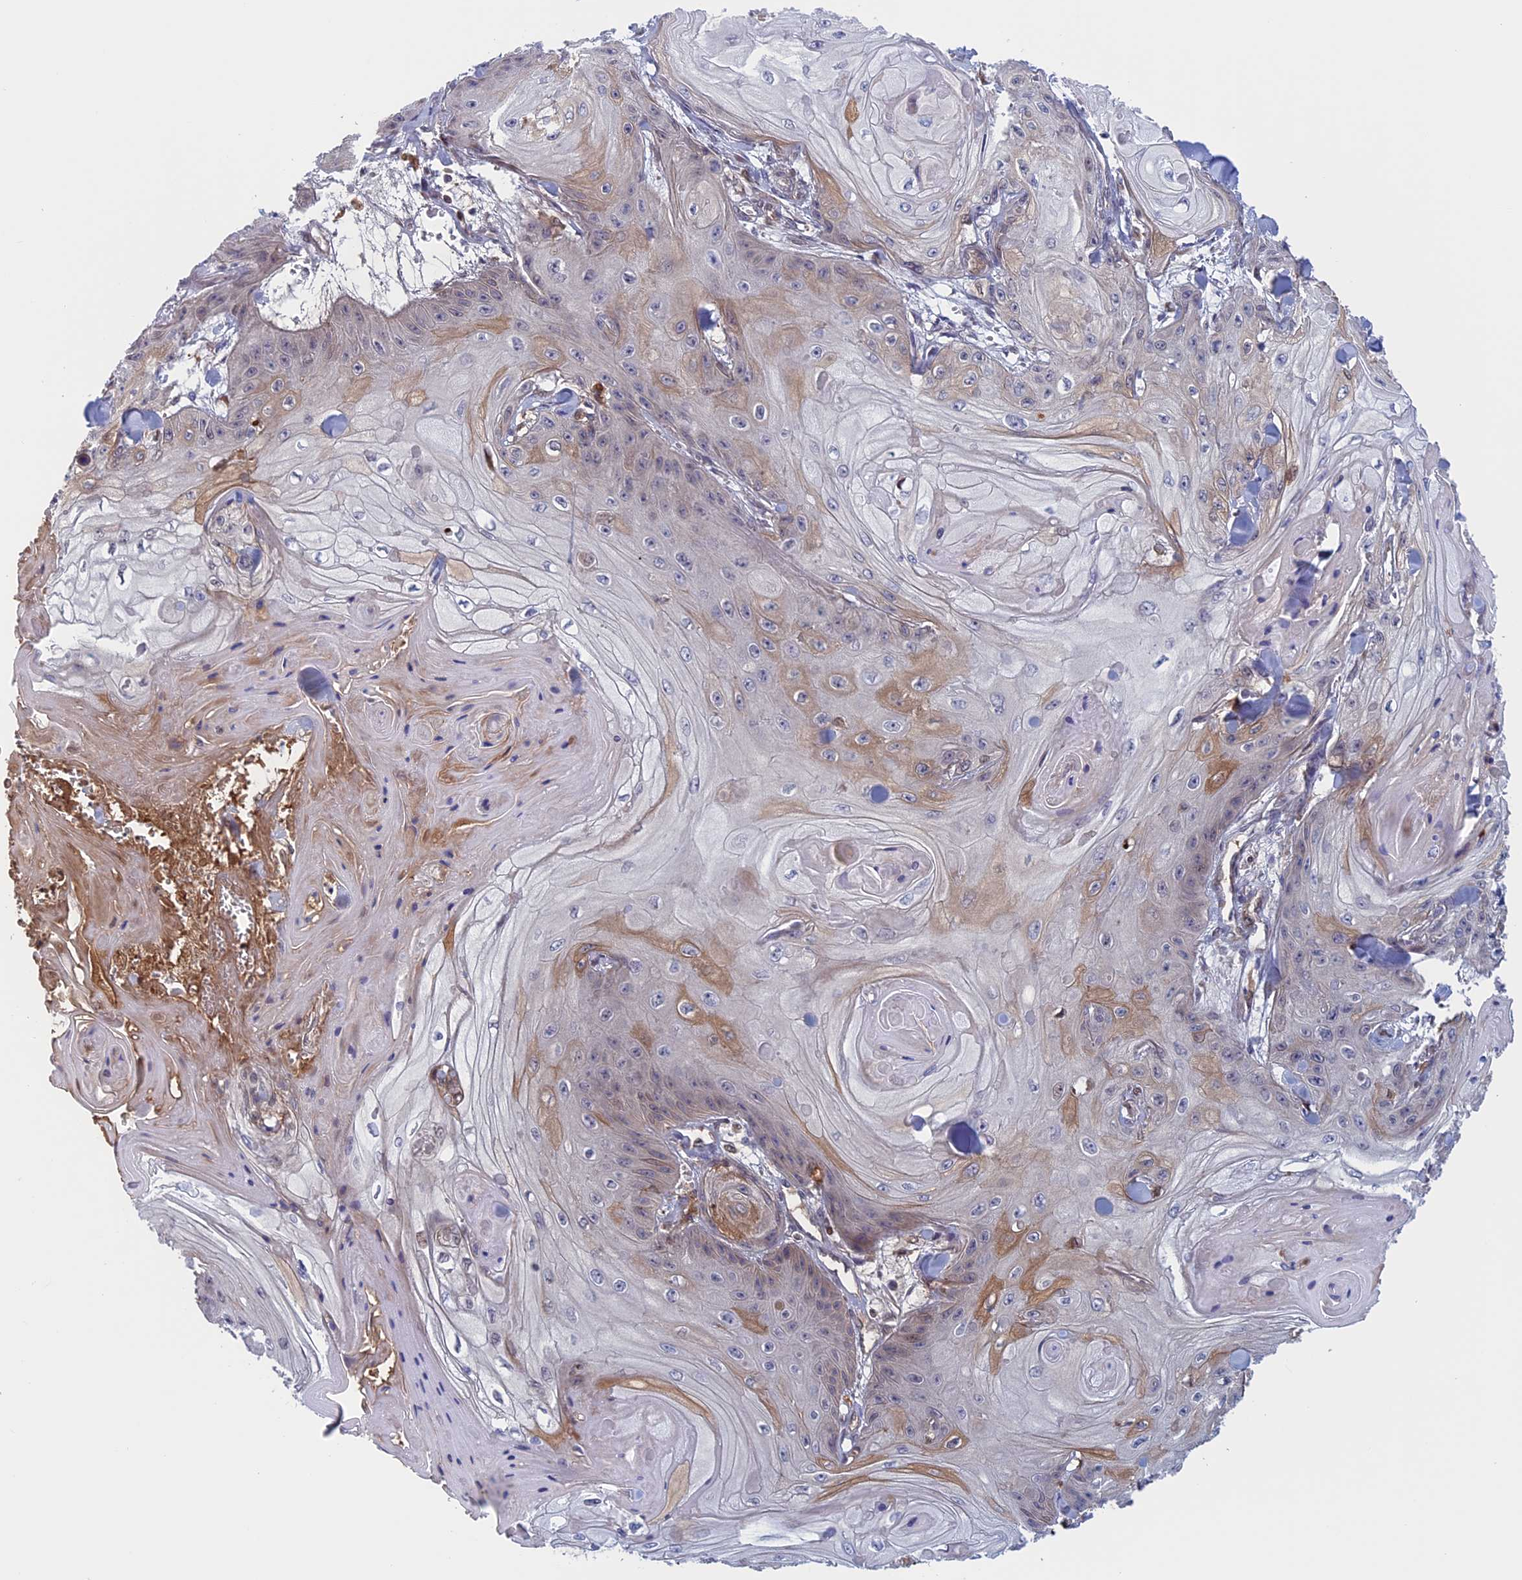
{"staining": {"intensity": "weak", "quantity": "<25%", "location": "cytoplasmic/membranous"}, "tissue": "skin cancer", "cell_type": "Tumor cells", "image_type": "cancer", "snomed": [{"axis": "morphology", "description": "Squamous cell carcinoma, NOS"}, {"axis": "topography", "description": "Skin"}], "caption": "IHC of human squamous cell carcinoma (skin) displays no staining in tumor cells.", "gene": "FADS1", "patient": {"sex": "male", "age": 74}}